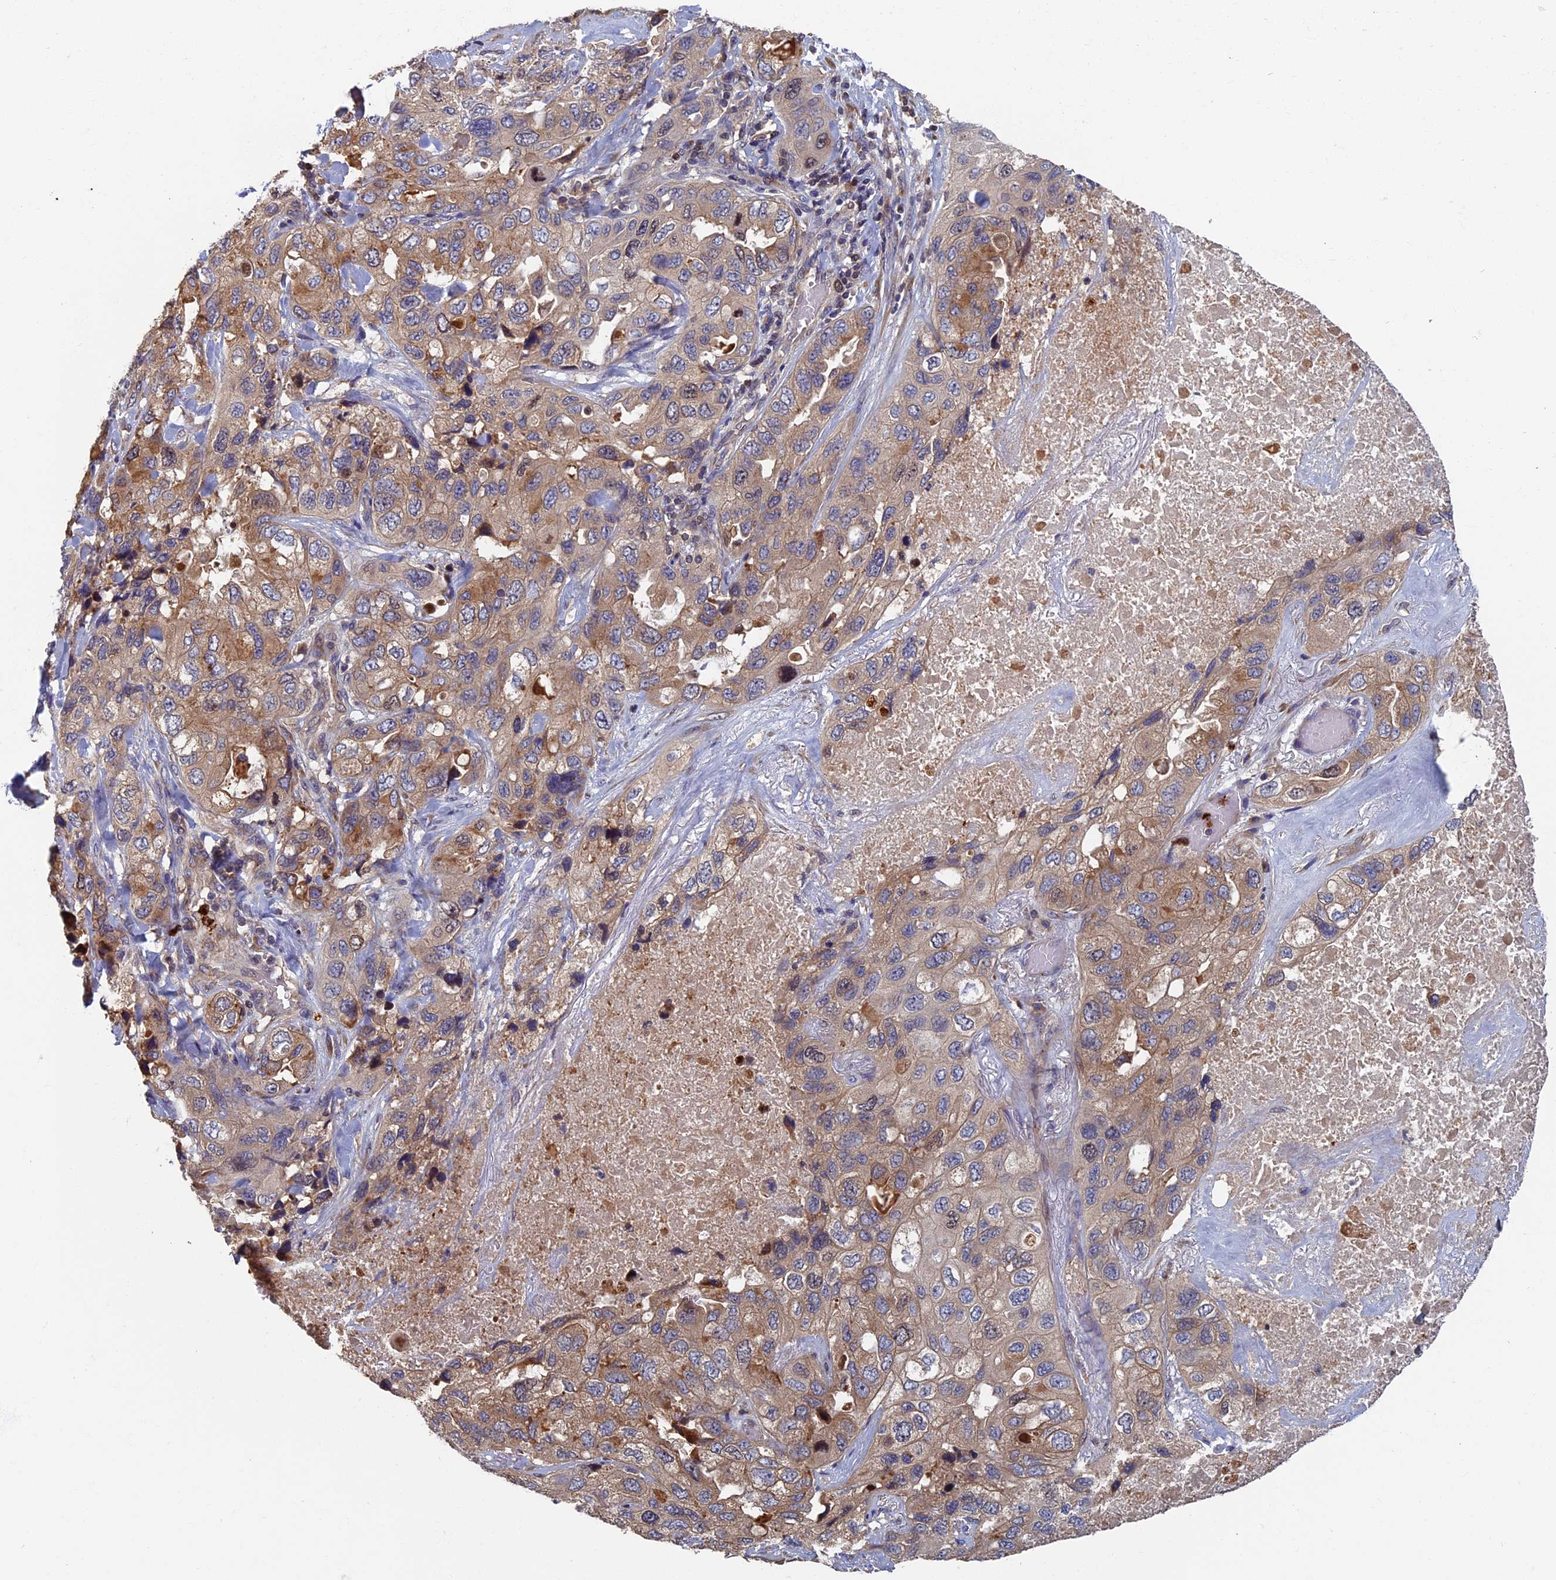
{"staining": {"intensity": "moderate", "quantity": ">75%", "location": "cytoplasmic/membranous"}, "tissue": "lung cancer", "cell_type": "Tumor cells", "image_type": "cancer", "snomed": [{"axis": "morphology", "description": "Squamous cell carcinoma, NOS"}, {"axis": "topography", "description": "Lung"}], "caption": "Tumor cells exhibit medium levels of moderate cytoplasmic/membranous positivity in approximately >75% of cells in human lung cancer. (DAB (3,3'-diaminobenzidine) IHC with brightfield microscopy, high magnification).", "gene": "TNK2", "patient": {"sex": "female", "age": 73}}